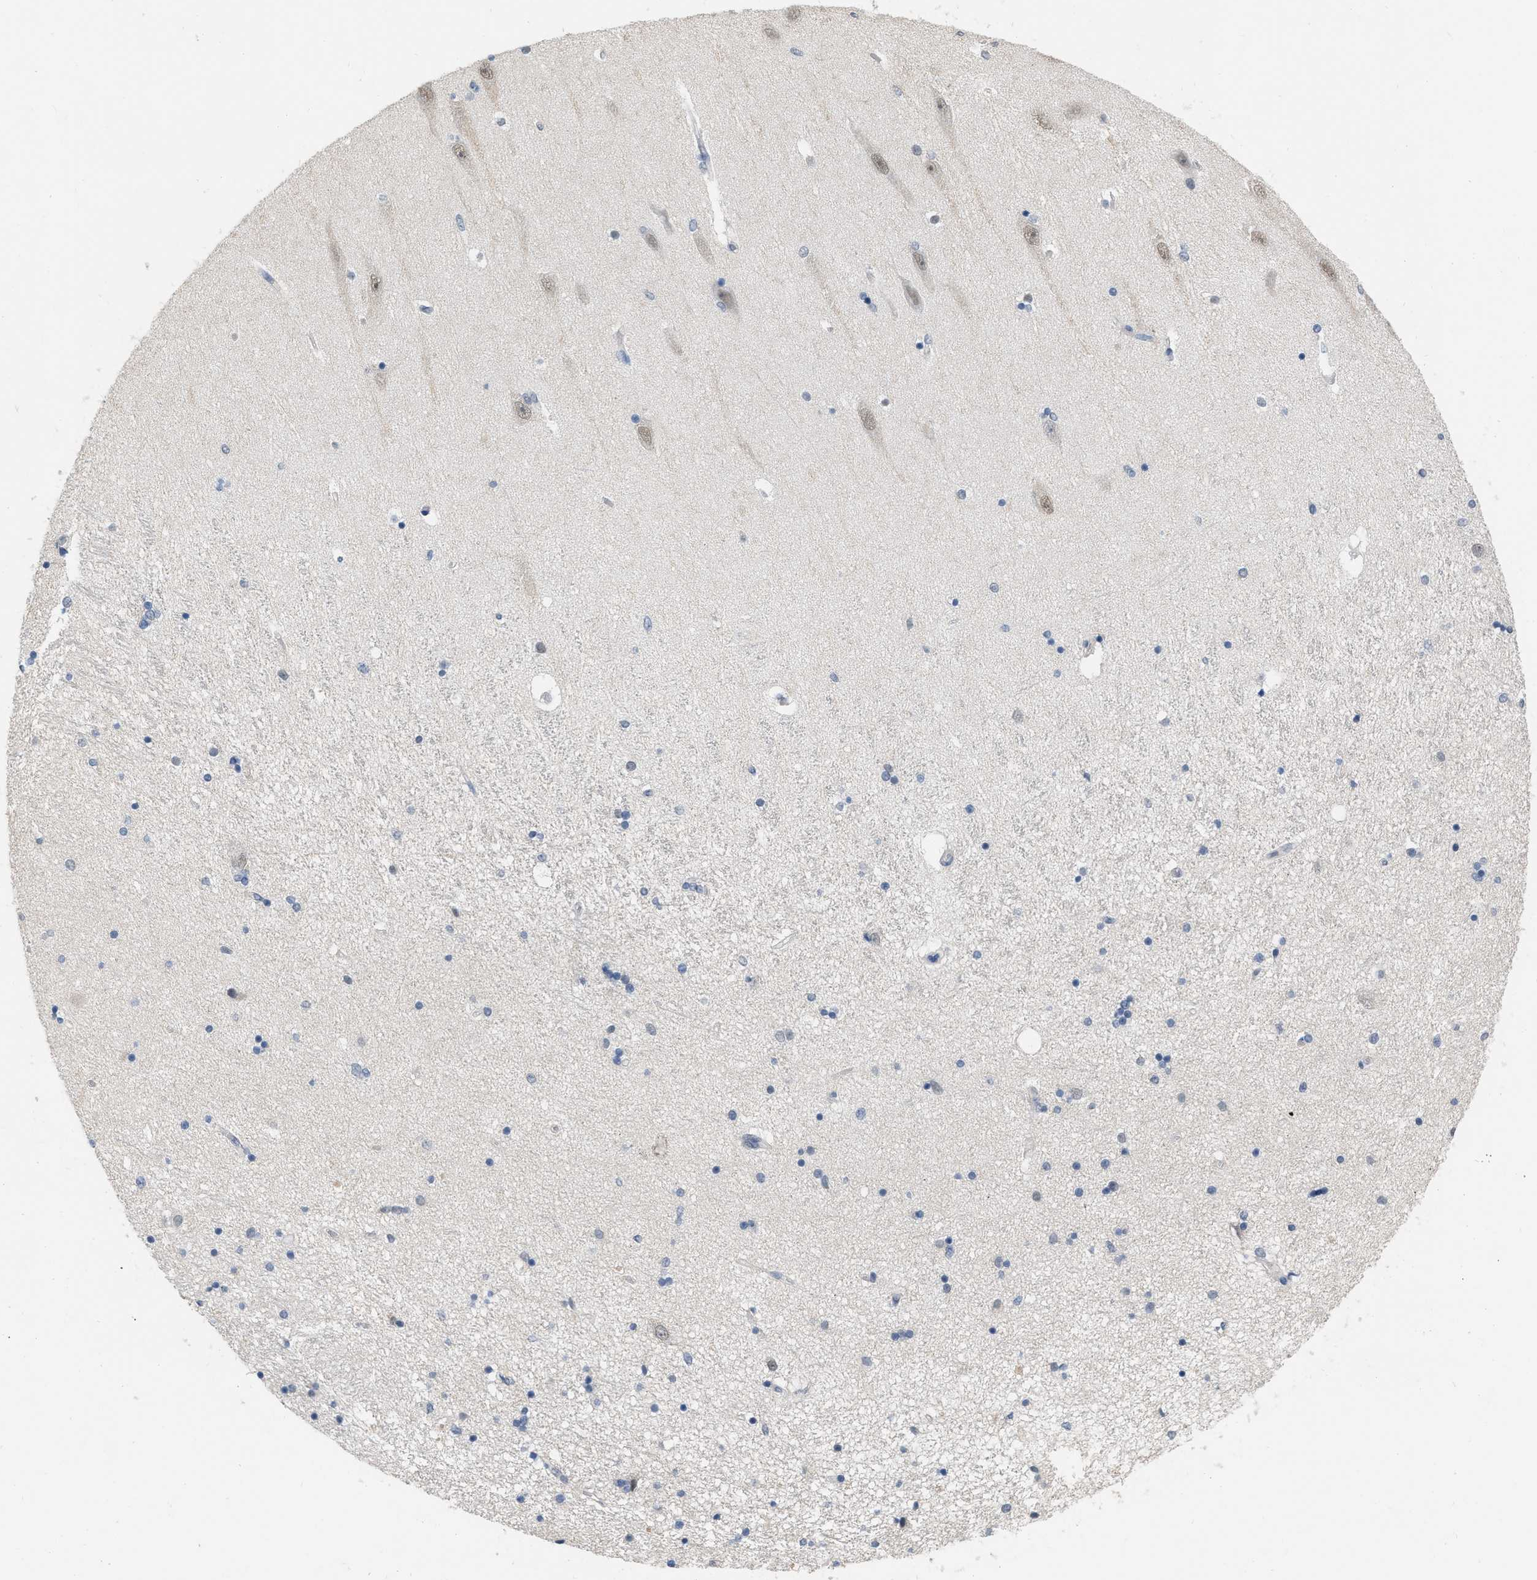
{"staining": {"intensity": "negative", "quantity": "none", "location": "none"}, "tissue": "hippocampus", "cell_type": "Glial cells", "image_type": "normal", "snomed": [{"axis": "morphology", "description": "Normal tissue, NOS"}, {"axis": "topography", "description": "Hippocampus"}], "caption": "The photomicrograph reveals no staining of glial cells in normal hippocampus.", "gene": "RUVBL1", "patient": {"sex": "female", "age": 54}}